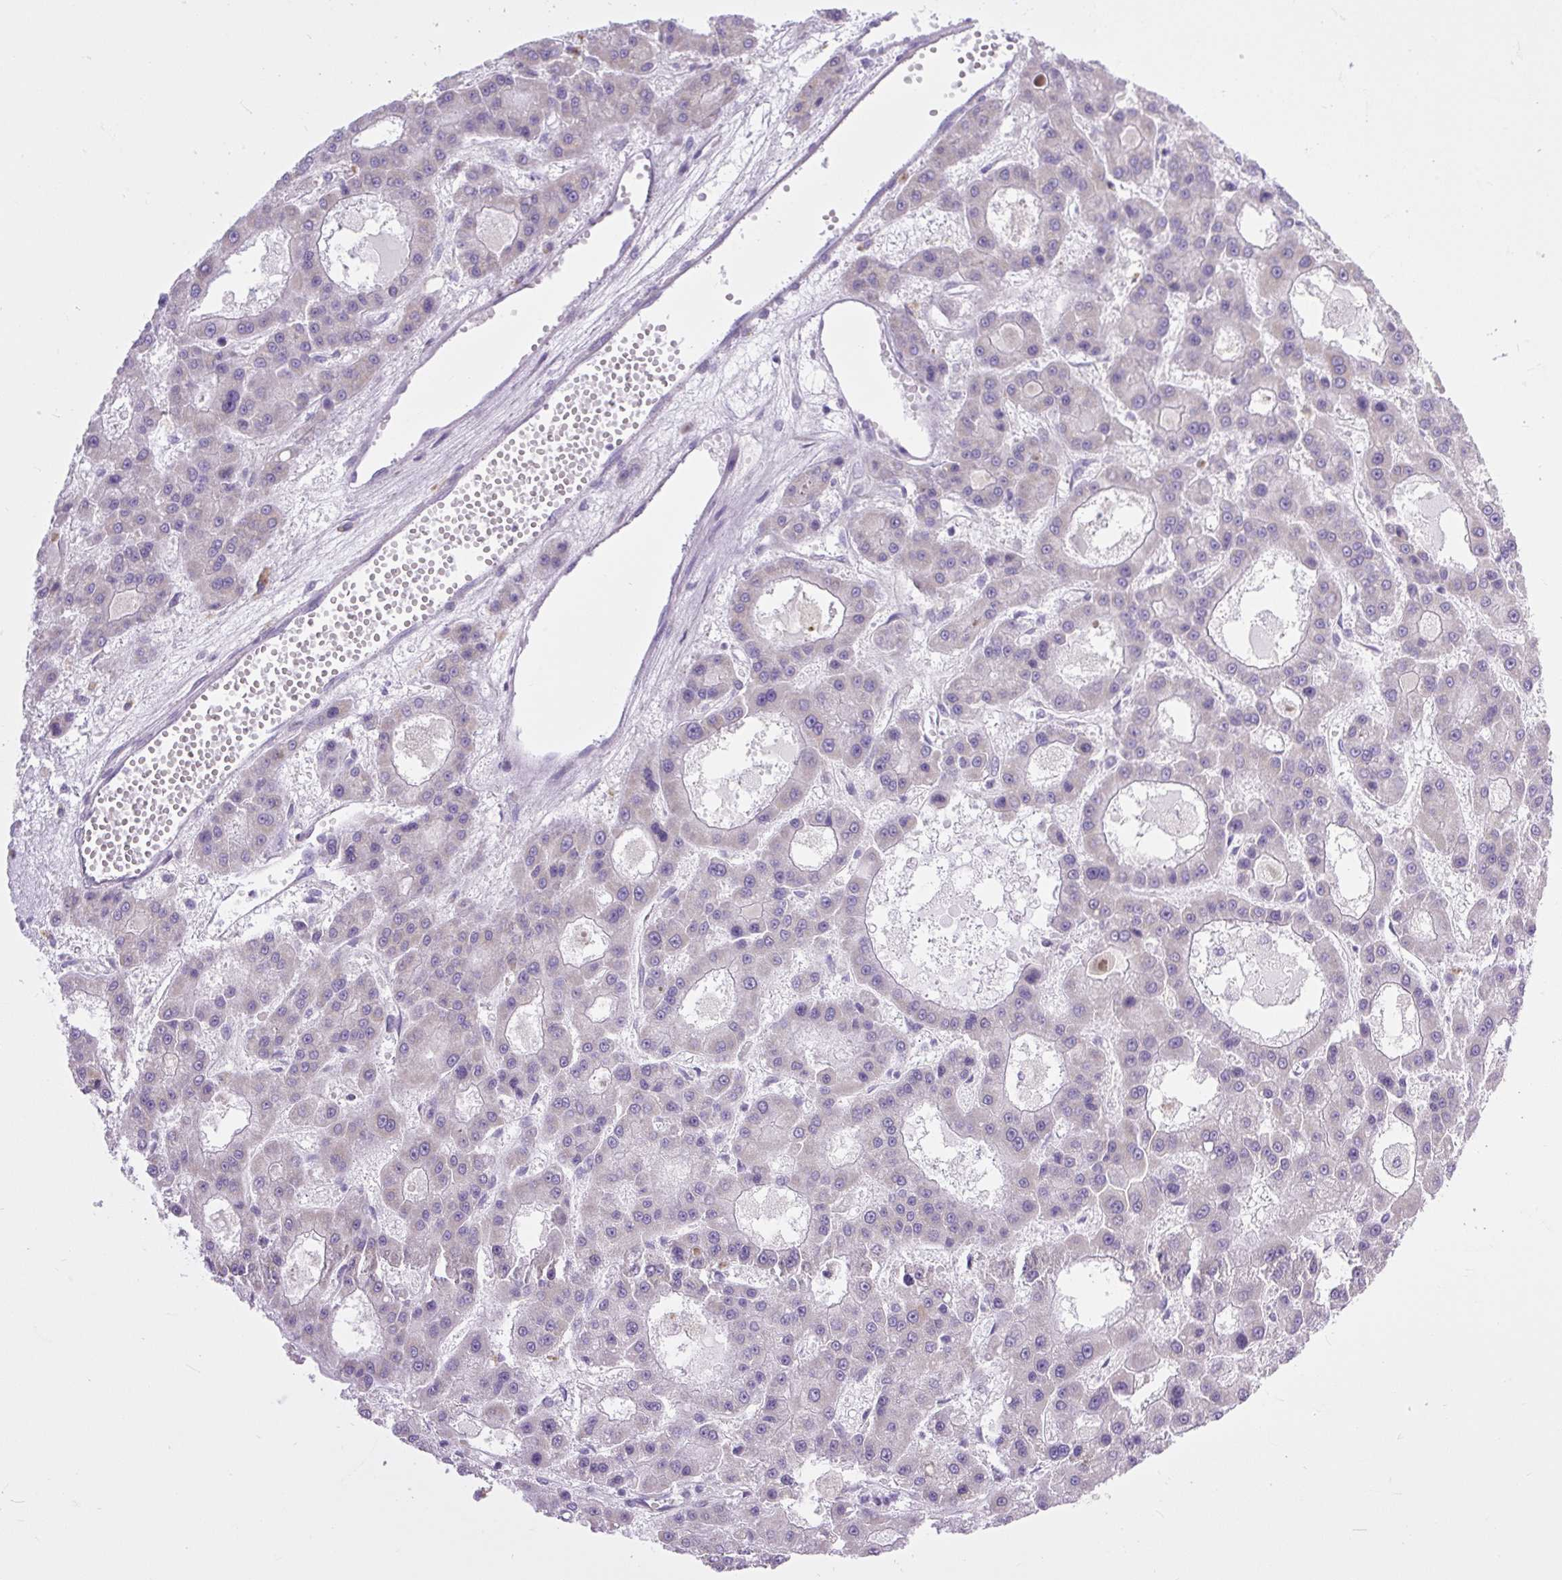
{"staining": {"intensity": "negative", "quantity": "none", "location": "none"}, "tissue": "liver cancer", "cell_type": "Tumor cells", "image_type": "cancer", "snomed": [{"axis": "morphology", "description": "Carcinoma, Hepatocellular, NOS"}, {"axis": "topography", "description": "Liver"}], "caption": "Immunohistochemistry (IHC) histopathology image of human liver hepatocellular carcinoma stained for a protein (brown), which reveals no positivity in tumor cells.", "gene": "RNASE10", "patient": {"sex": "male", "age": 70}}